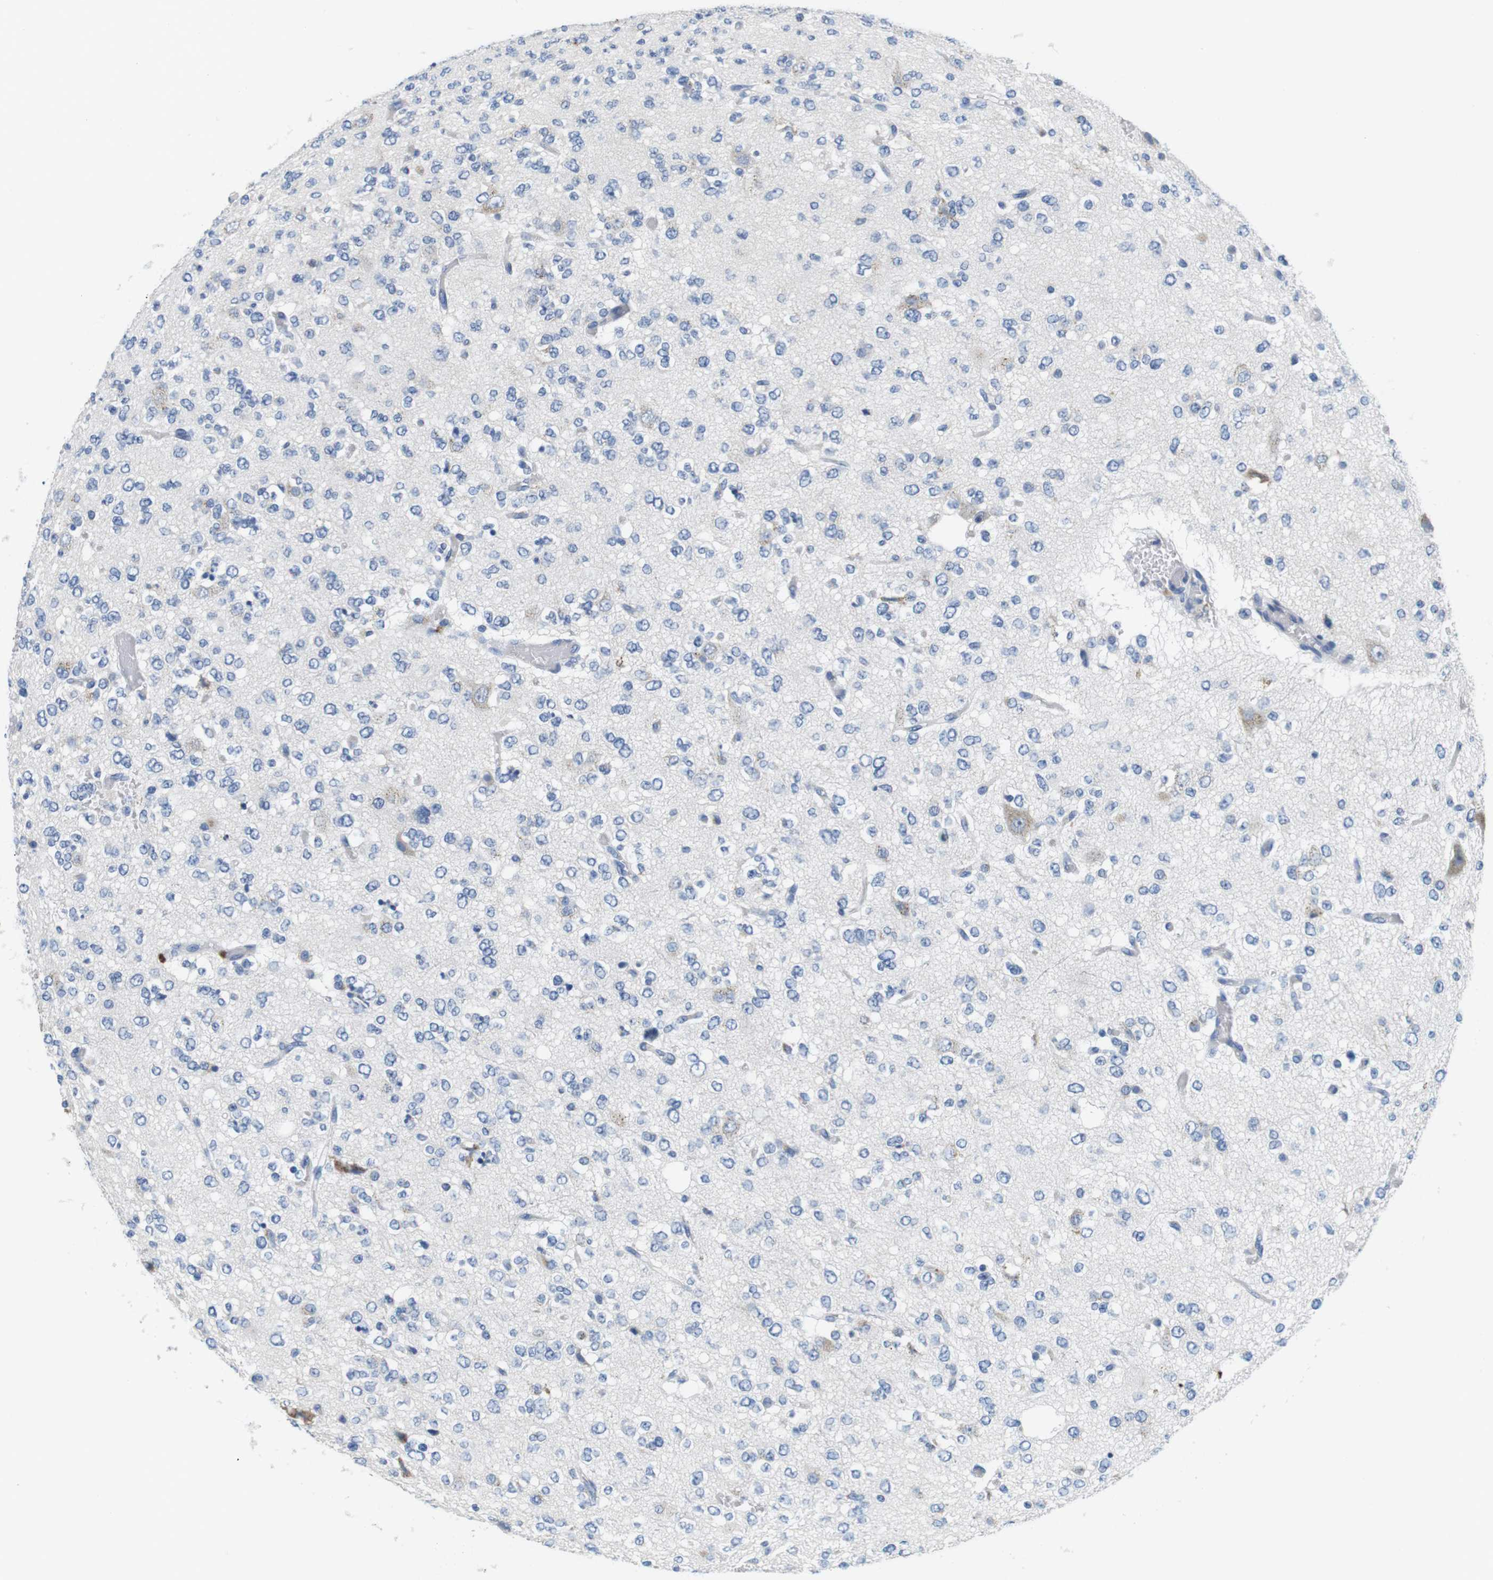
{"staining": {"intensity": "negative", "quantity": "none", "location": "none"}, "tissue": "glioma", "cell_type": "Tumor cells", "image_type": "cancer", "snomed": [{"axis": "morphology", "description": "Glioma, malignant, Low grade"}, {"axis": "topography", "description": "Brain"}], "caption": "This is an immunohistochemistry (IHC) micrograph of malignant glioma (low-grade). There is no positivity in tumor cells.", "gene": "CNGA2", "patient": {"sex": "male", "age": 38}}